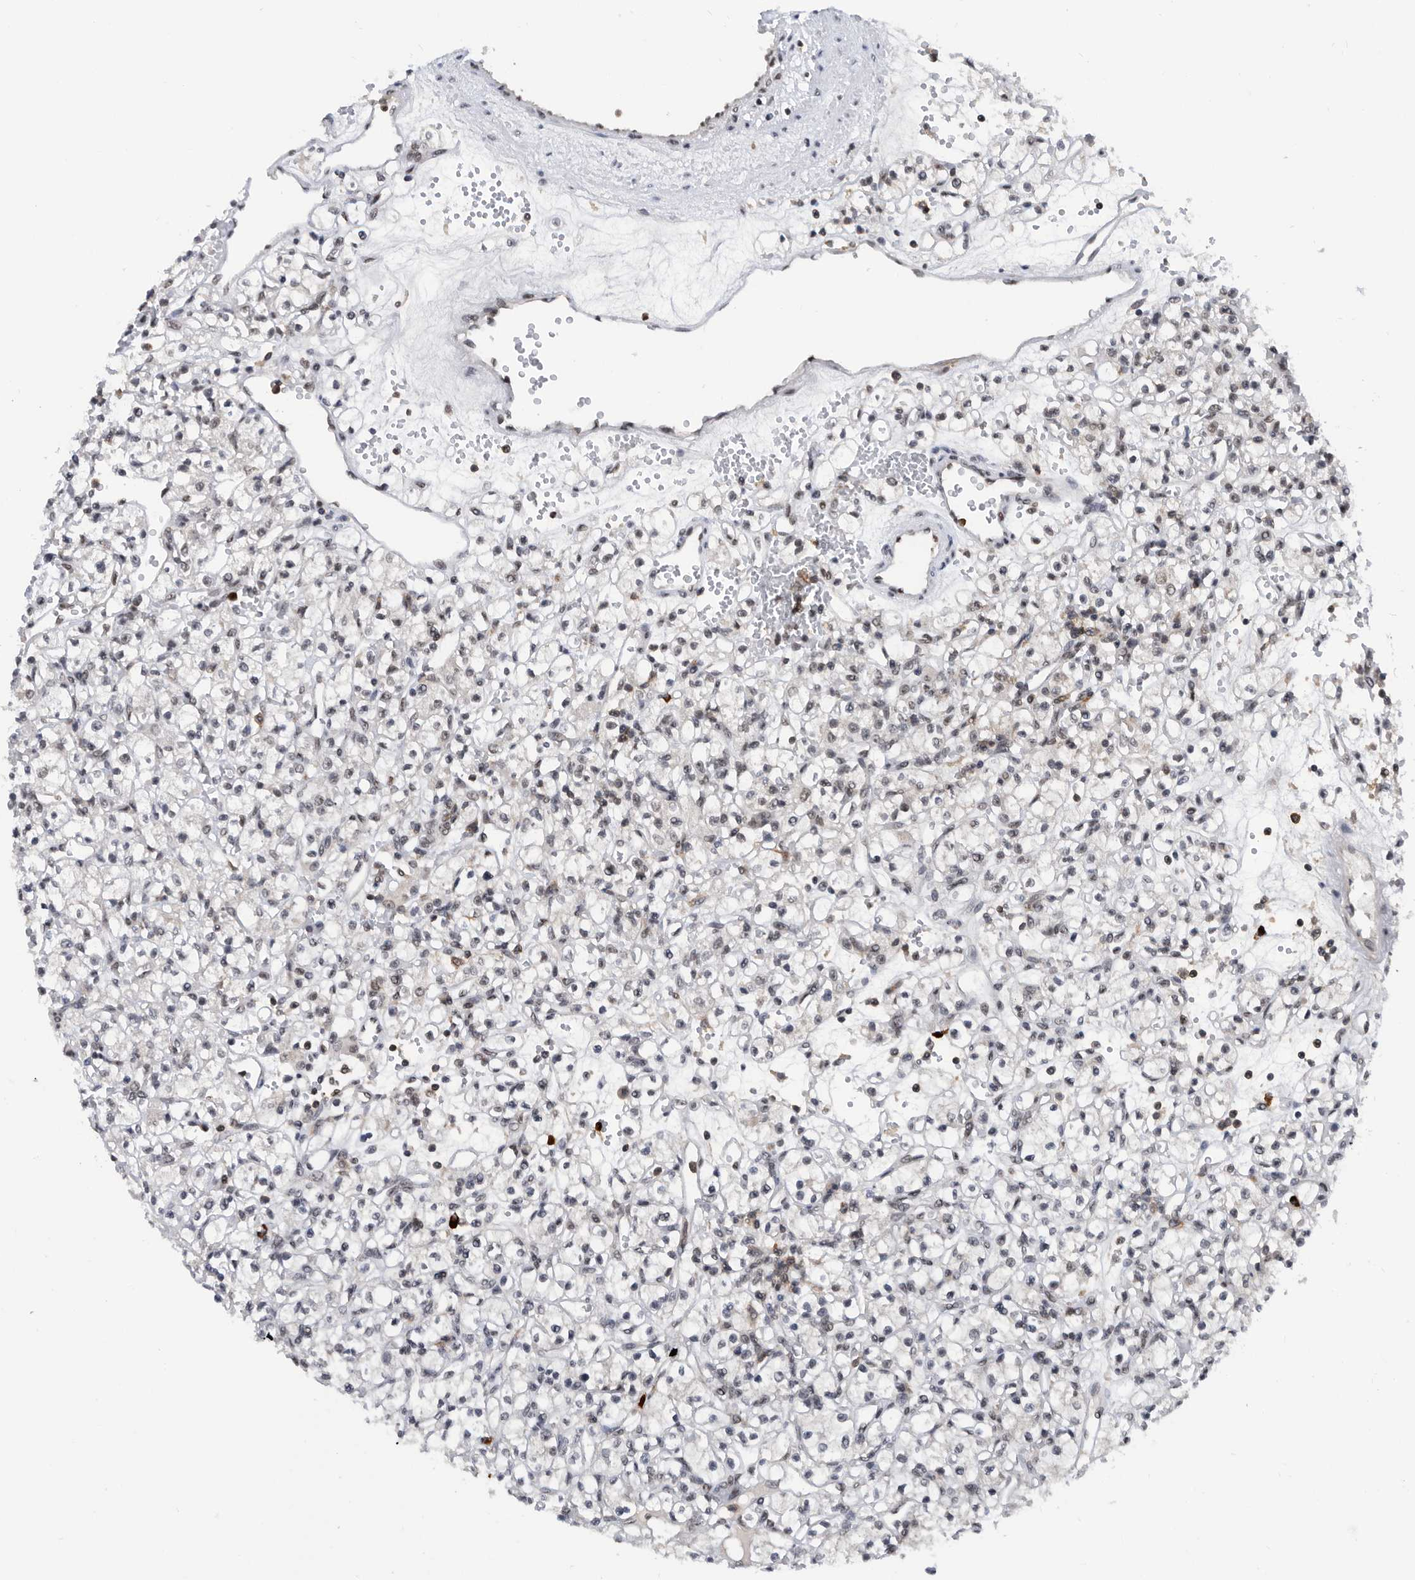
{"staining": {"intensity": "negative", "quantity": "none", "location": "none"}, "tissue": "renal cancer", "cell_type": "Tumor cells", "image_type": "cancer", "snomed": [{"axis": "morphology", "description": "Adenocarcinoma, NOS"}, {"axis": "topography", "description": "Kidney"}], "caption": "Renal cancer (adenocarcinoma) was stained to show a protein in brown. There is no significant expression in tumor cells. (Immunohistochemistry, brightfield microscopy, high magnification).", "gene": "ZNF260", "patient": {"sex": "female", "age": 59}}